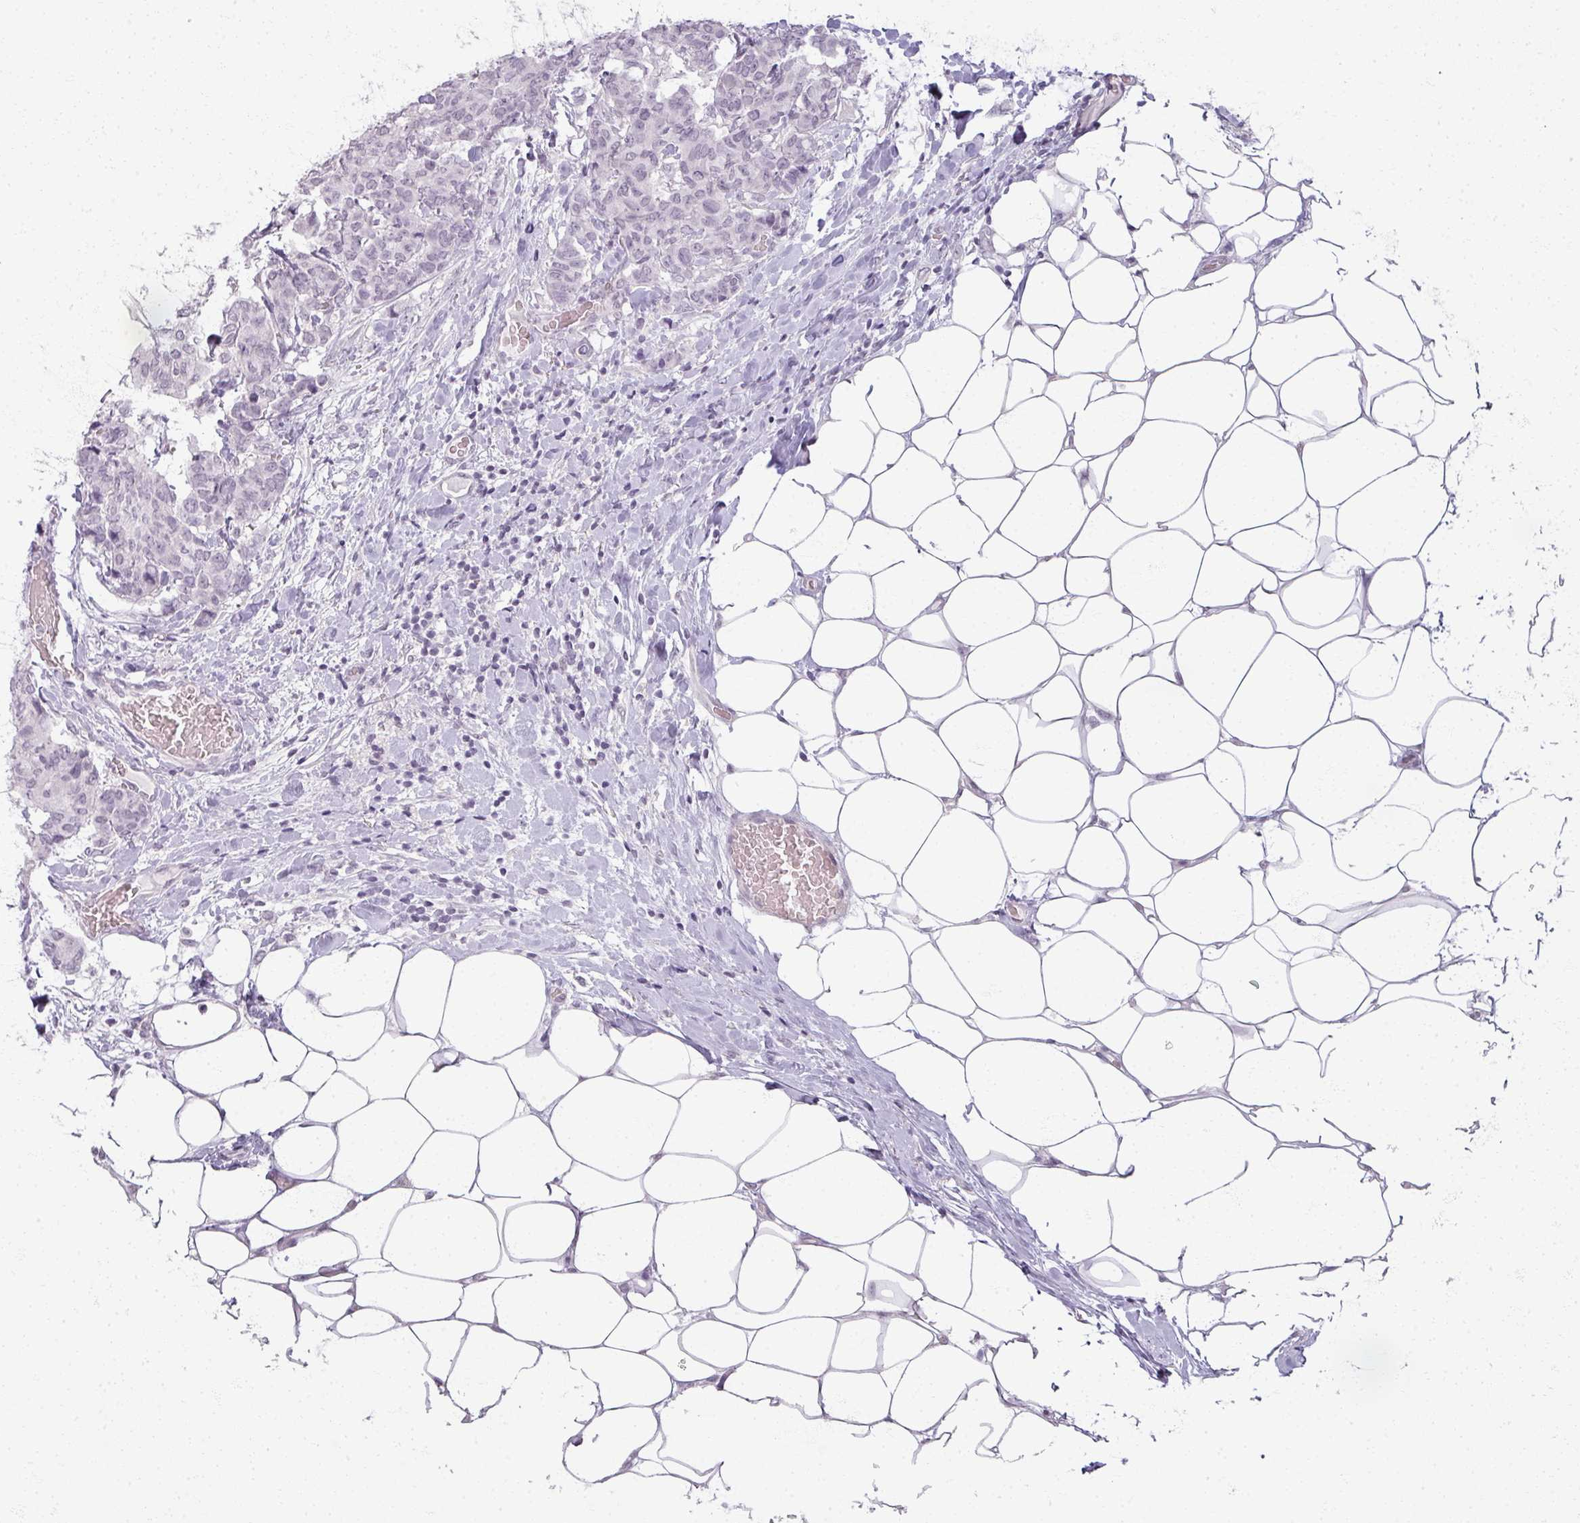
{"staining": {"intensity": "negative", "quantity": "none", "location": "none"}, "tissue": "breast cancer", "cell_type": "Tumor cells", "image_type": "cancer", "snomed": [{"axis": "morphology", "description": "Duct carcinoma"}, {"axis": "topography", "description": "Breast"}], "caption": "Immunohistochemistry of human breast cancer (infiltrating ductal carcinoma) reveals no positivity in tumor cells.", "gene": "RFPL2", "patient": {"sex": "female", "age": 75}}